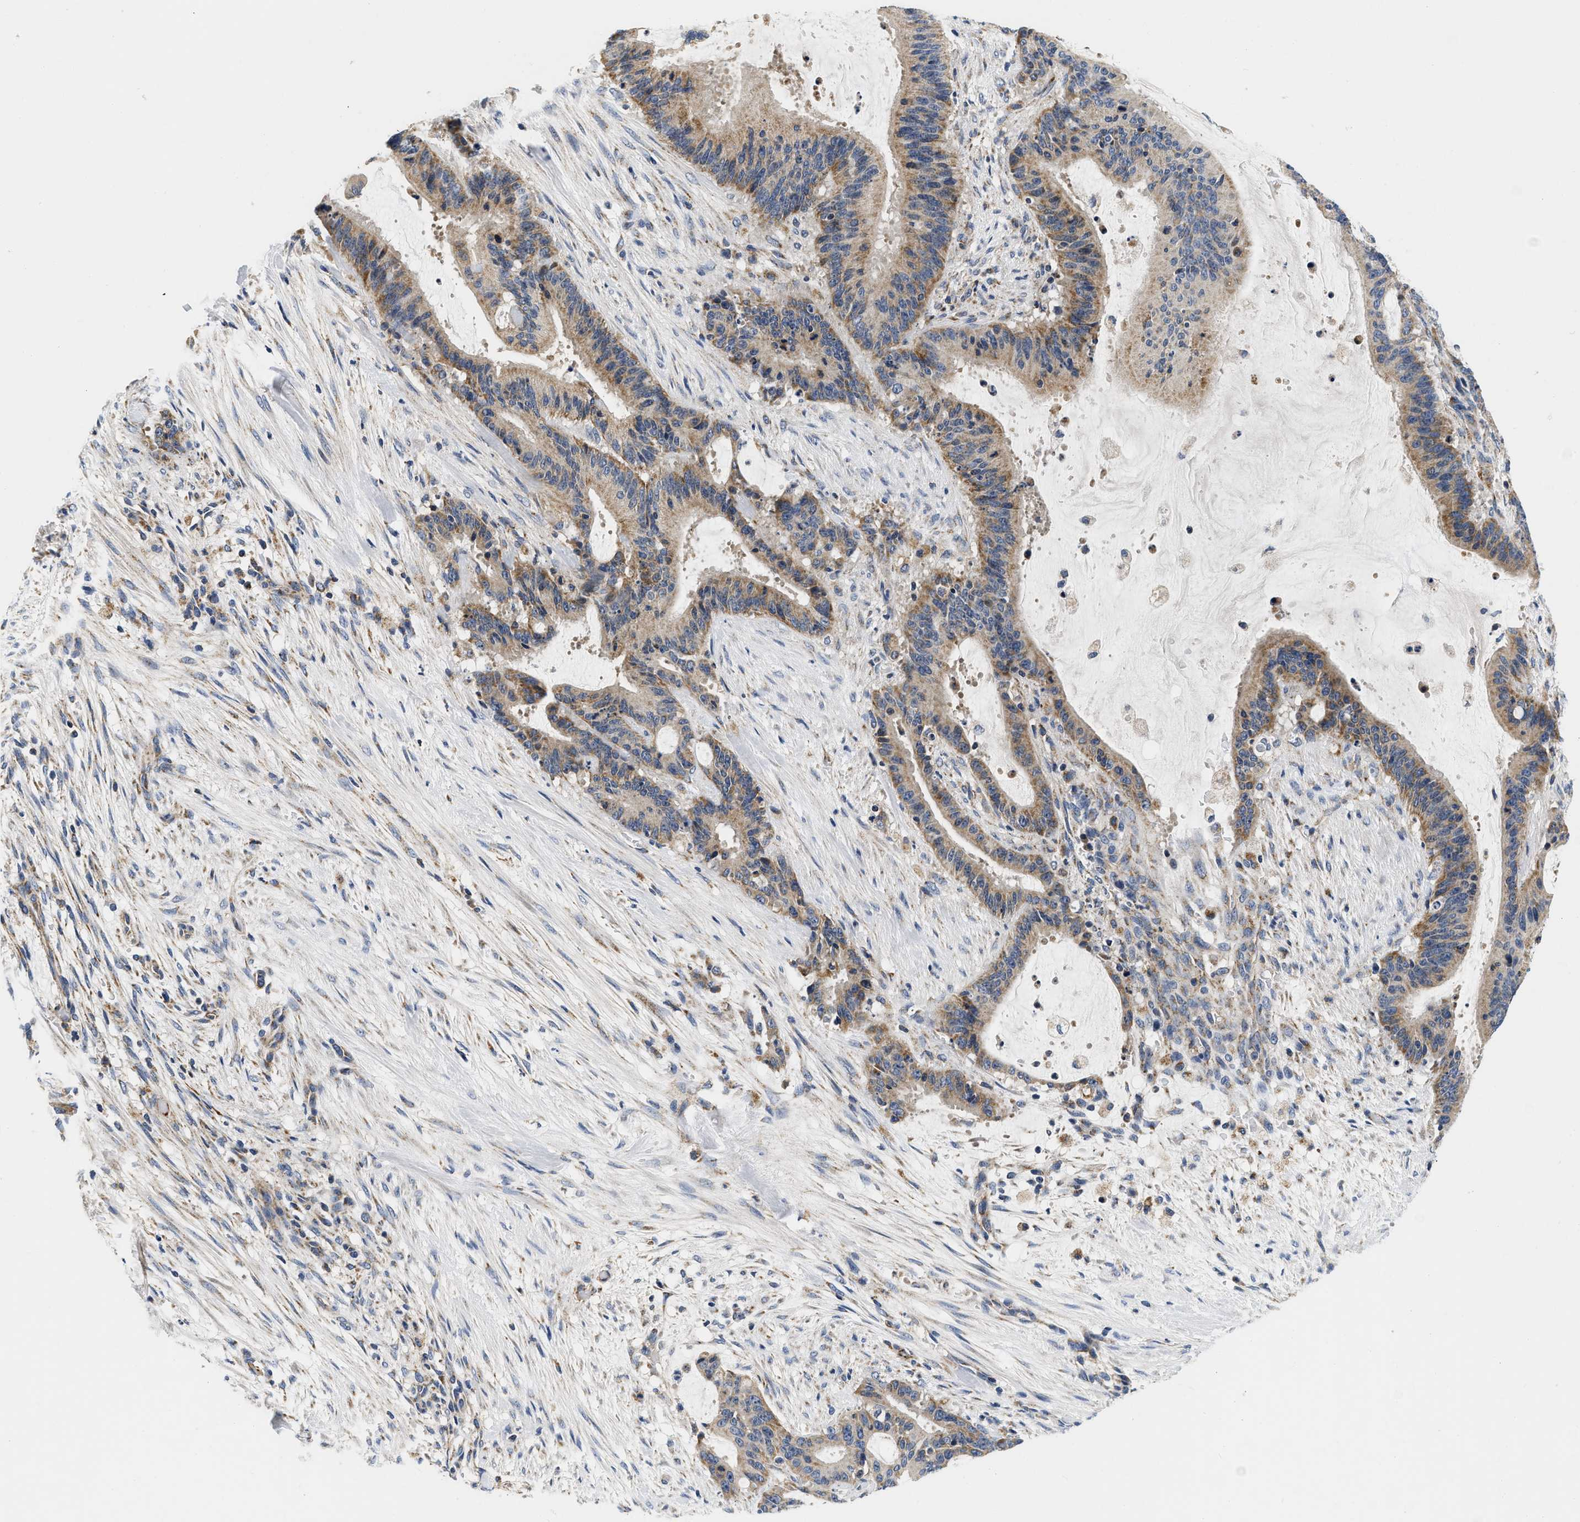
{"staining": {"intensity": "moderate", "quantity": ">75%", "location": "cytoplasmic/membranous"}, "tissue": "liver cancer", "cell_type": "Tumor cells", "image_type": "cancer", "snomed": [{"axis": "morphology", "description": "Normal tissue, NOS"}, {"axis": "morphology", "description": "Cholangiocarcinoma"}, {"axis": "topography", "description": "Liver"}, {"axis": "topography", "description": "Peripheral nerve tissue"}], "caption": "An image of cholangiocarcinoma (liver) stained for a protein demonstrates moderate cytoplasmic/membranous brown staining in tumor cells.", "gene": "PDP1", "patient": {"sex": "female", "age": 73}}